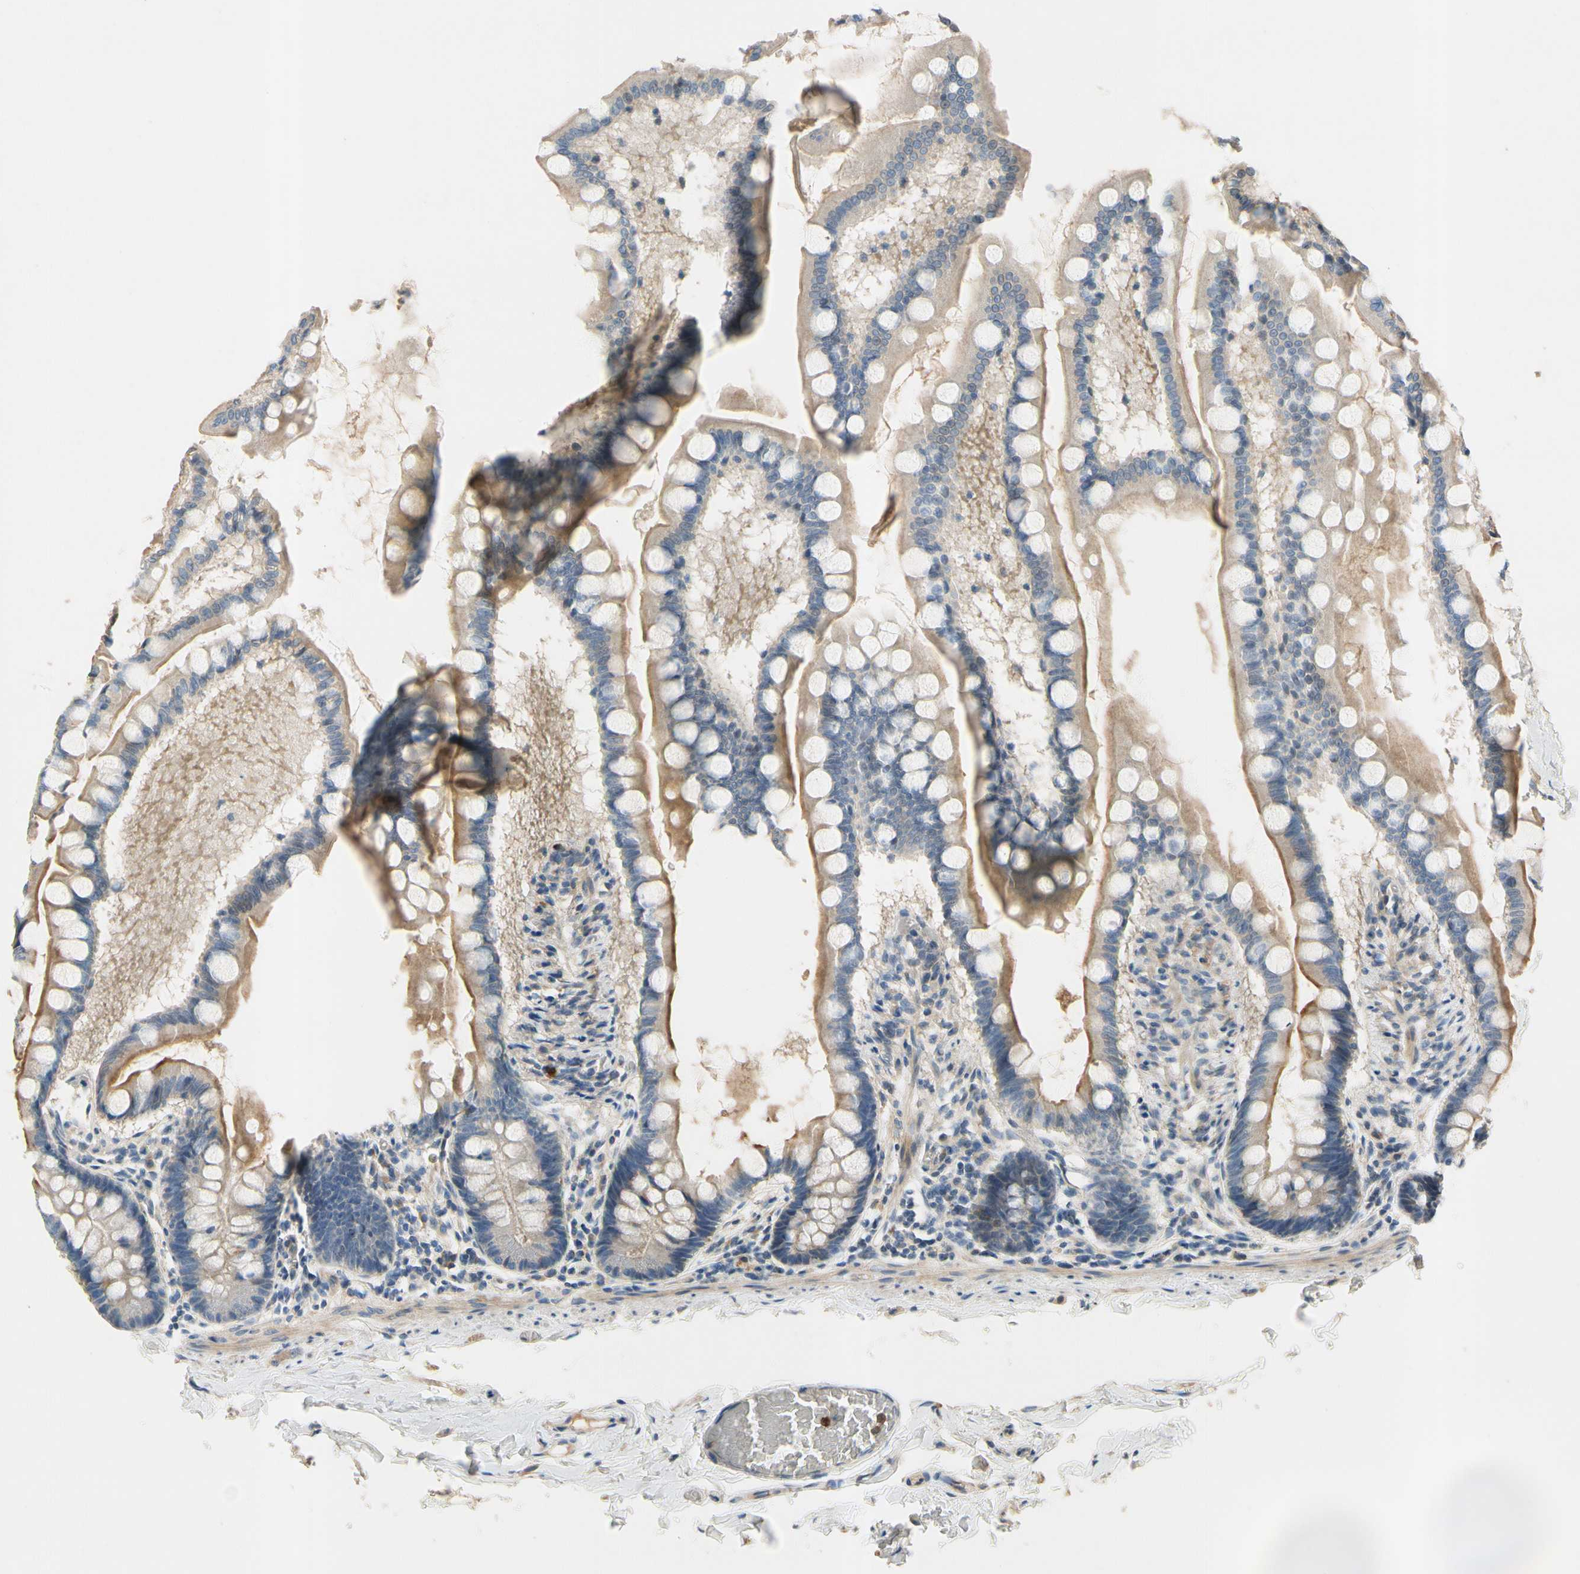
{"staining": {"intensity": "weak", "quantity": "25%-75%", "location": "cytoplasmic/membranous"}, "tissue": "small intestine", "cell_type": "Glandular cells", "image_type": "normal", "snomed": [{"axis": "morphology", "description": "Normal tissue, NOS"}, {"axis": "topography", "description": "Small intestine"}], "caption": "IHC staining of normal small intestine, which shows low levels of weak cytoplasmic/membranous staining in approximately 25%-75% of glandular cells indicating weak cytoplasmic/membranous protein expression. The staining was performed using DAB (3,3'-diaminobenzidine) (brown) for protein detection and nuclei were counterstained in hematoxylin (blue).", "gene": "SIGLEC5", "patient": {"sex": "male", "age": 41}}